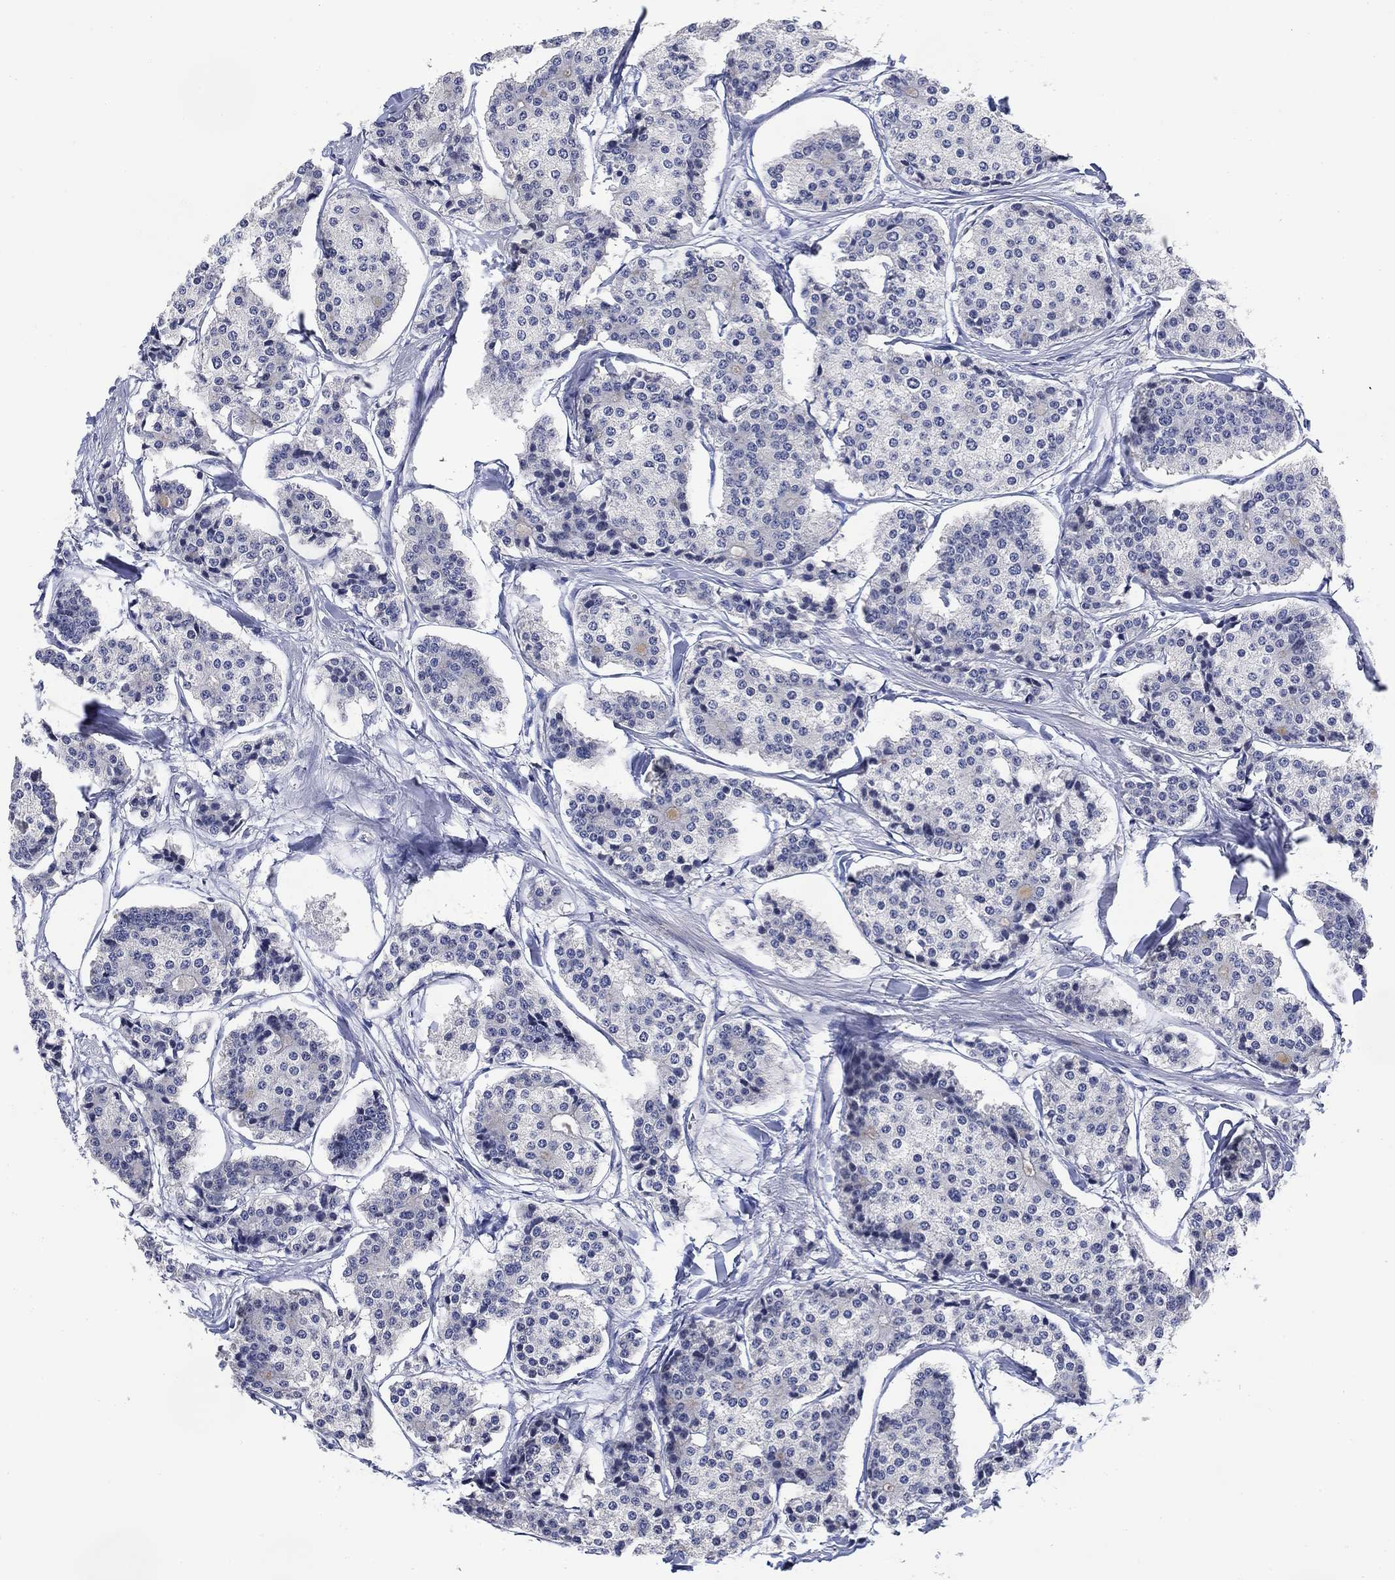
{"staining": {"intensity": "negative", "quantity": "none", "location": "none"}, "tissue": "carcinoid", "cell_type": "Tumor cells", "image_type": "cancer", "snomed": [{"axis": "morphology", "description": "Carcinoid, malignant, NOS"}, {"axis": "topography", "description": "Small intestine"}], "caption": "High power microscopy histopathology image of an IHC image of carcinoid (malignant), revealing no significant positivity in tumor cells.", "gene": "DAZL", "patient": {"sex": "female", "age": 65}}